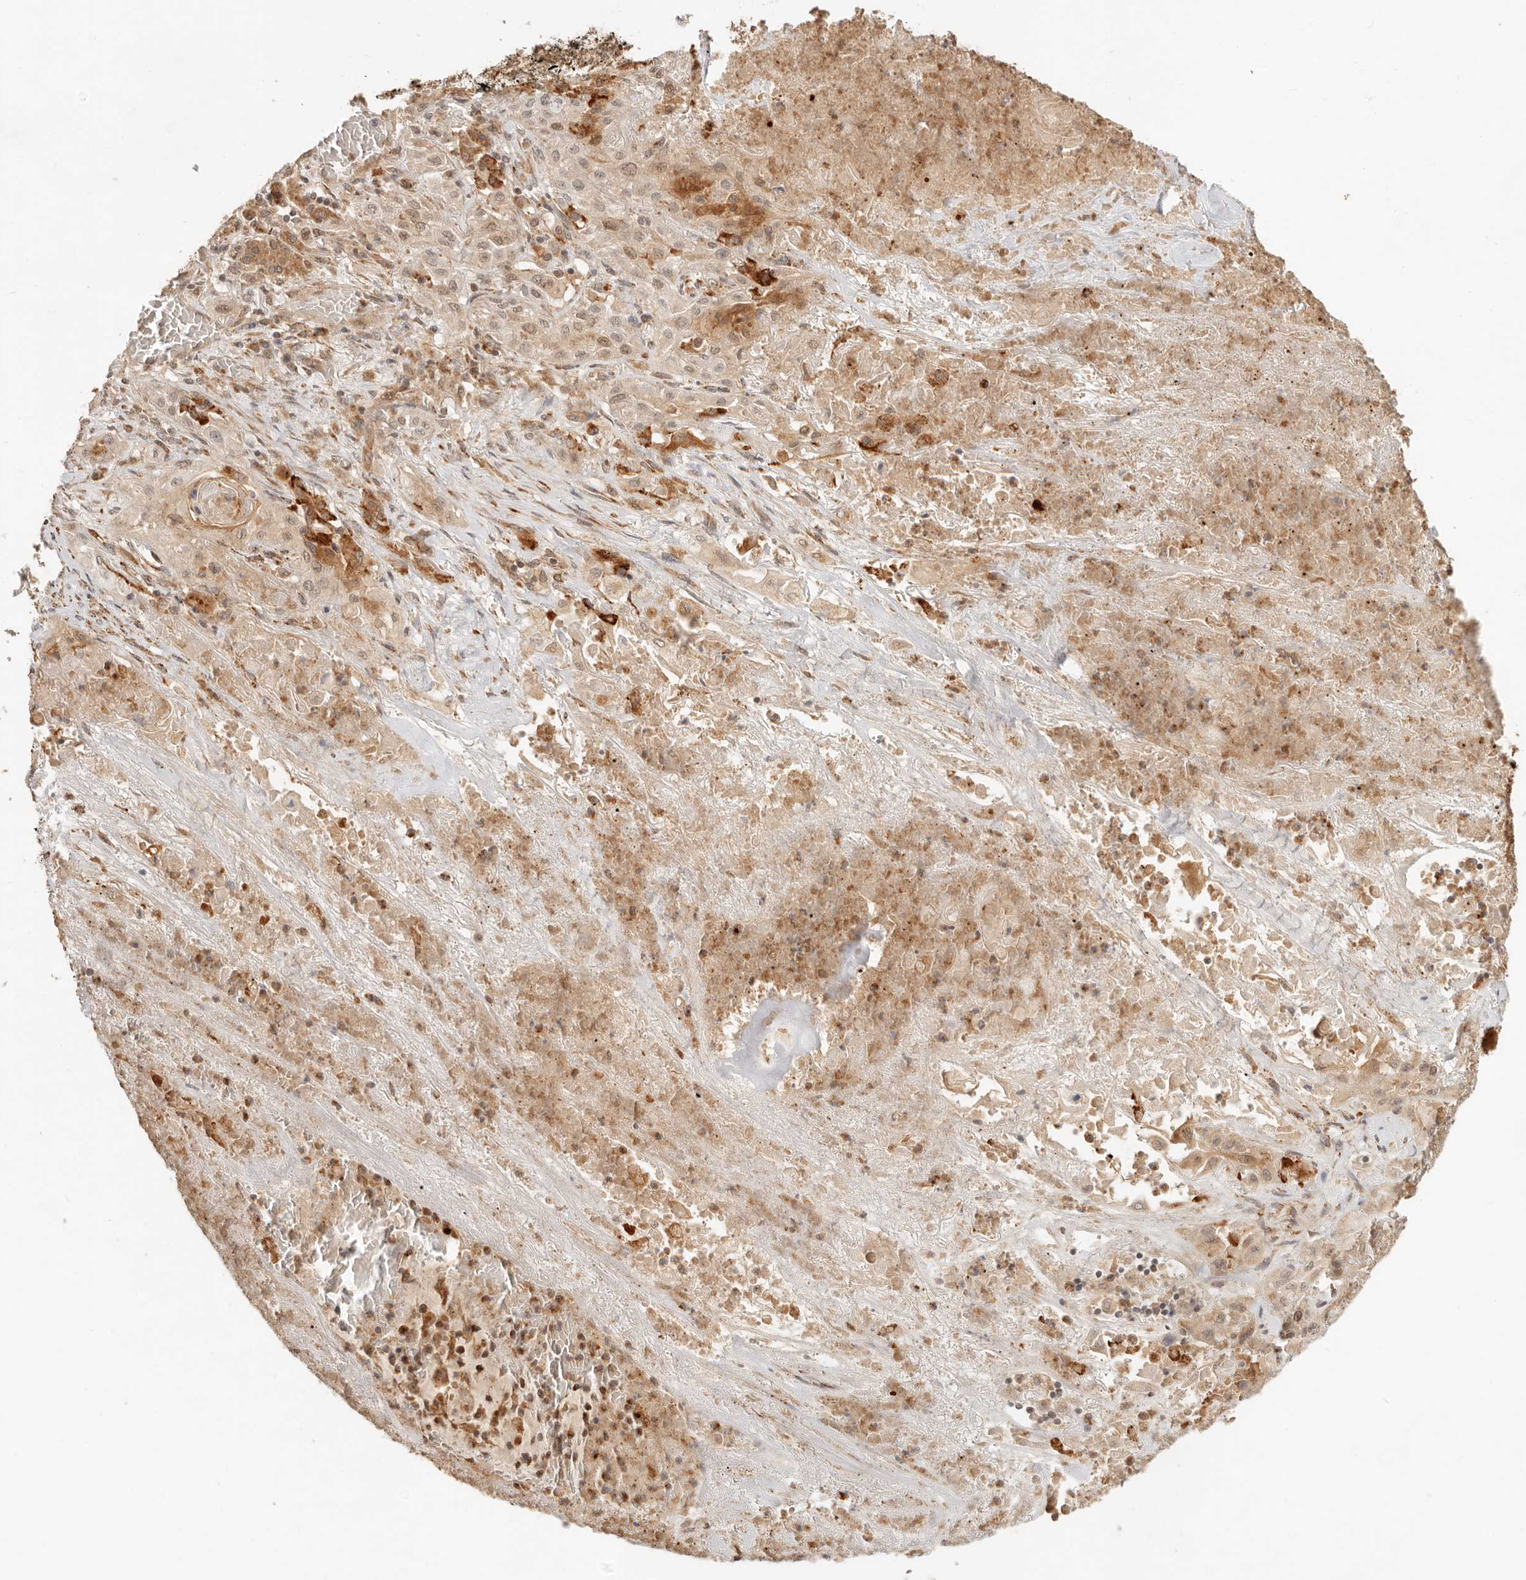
{"staining": {"intensity": "weak", "quantity": "25%-75%", "location": "nuclear"}, "tissue": "lung cancer", "cell_type": "Tumor cells", "image_type": "cancer", "snomed": [{"axis": "morphology", "description": "Squamous cell carcinoma, NOS"}, {"axis": "topography", "description": "Lung"}], "caption": "Immunohistochemical staining of lung squamous cell carcinoma displays low levels of weak nuclear protein positivity in approximately 25%-75% of tumor cells.", "gene": "BAALC", "patient": {"sex": "female", "age": 47}}